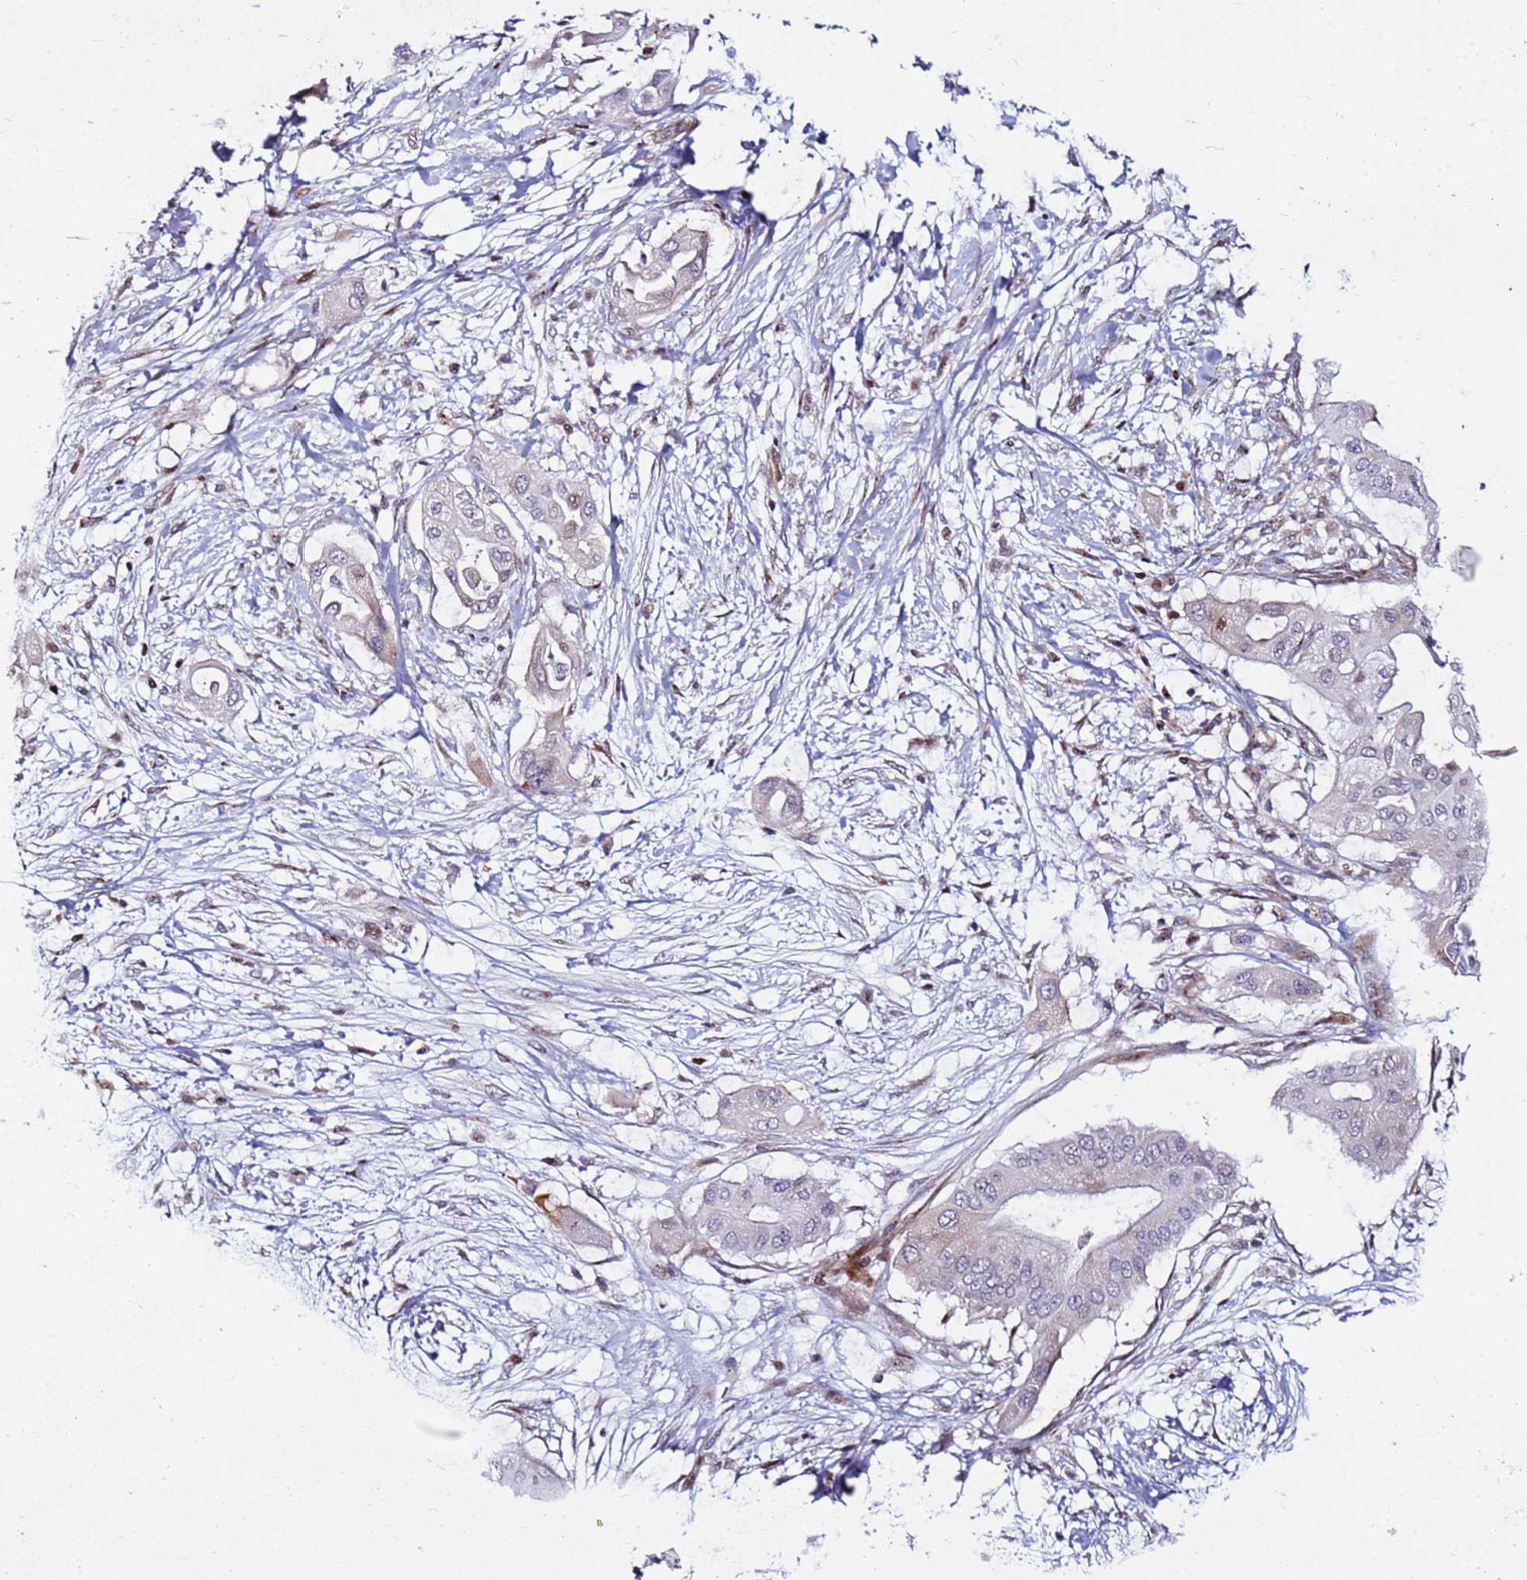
{"staining": {"intensity": "moderate", "quantity": "<25%", "location": "nuclear"}, "tissue": "pancreatic cancer", "cell_type": "Tumor cells", "image_type": "cancer", "snomed": [{"axis": "morphology", "description": "Adenocarcinoma, NOS"}, {"axis": "topography", "description": "Pancreas"}], "caption": "Human pancreatic adenocarcinoma stained with a protein marker shows moderate staining in tumor cells.", "gene": "WBP11", "patient": {"sex": "male", "age": 68}}